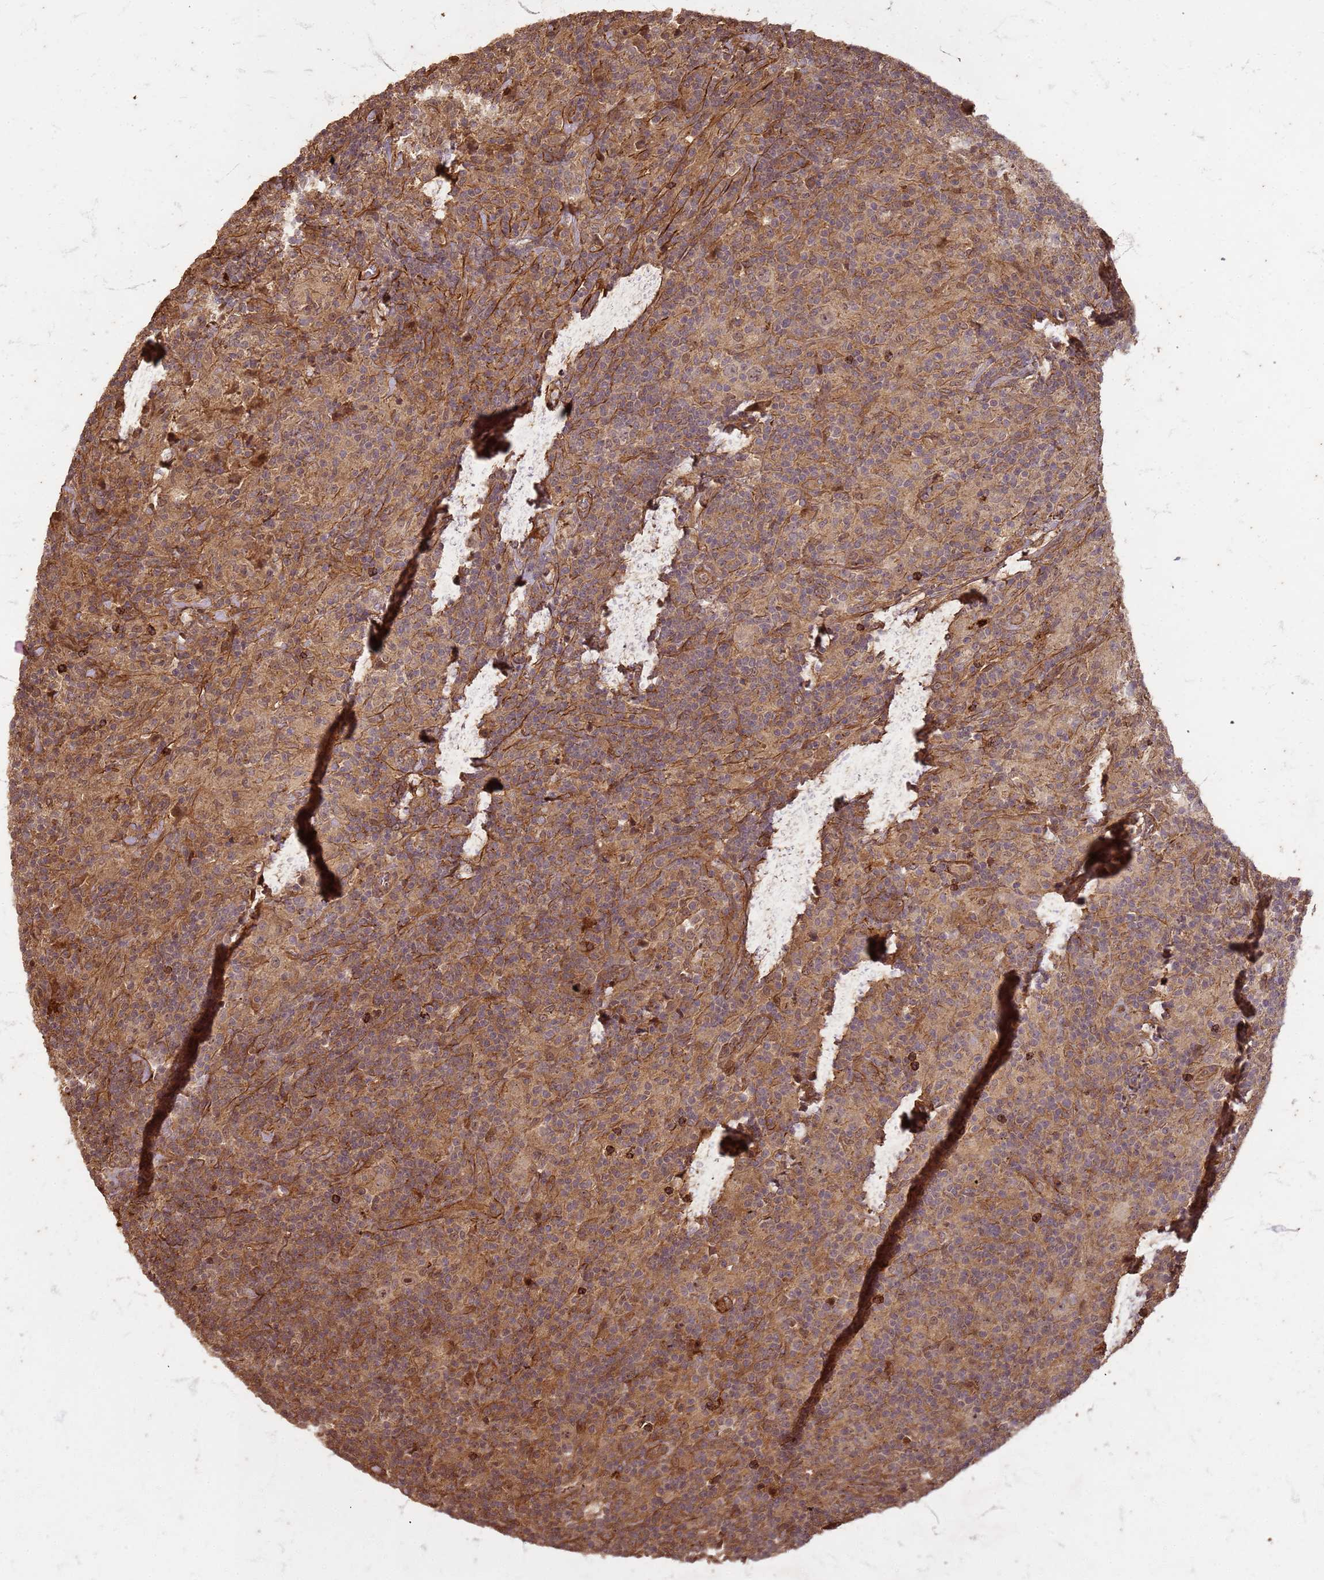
{"staining": {"intensity": "moderate", "quantity": "25%-75%", "location": "cytoplasmic/membranous,nuclear"}, "tissue": "lymphoma", "cell_type": "Tumor cells", "image_type": "cancer", "snomed": [{"axis": "morphology", "description": "Hodgkin's disease, NOS"}, {"axis": "topography", "description": "Lymph node"}], "caption": "Protein staining of lymphoma tissue exhibits moderate cytoplasmic/membranous and nuclear positivity in approximately 25%-75% of tumor cells. (IHC, brightfield microscopy, high magnification).", "gene": "KIF26A", "patient": {"sex": "male", "age": 70}}